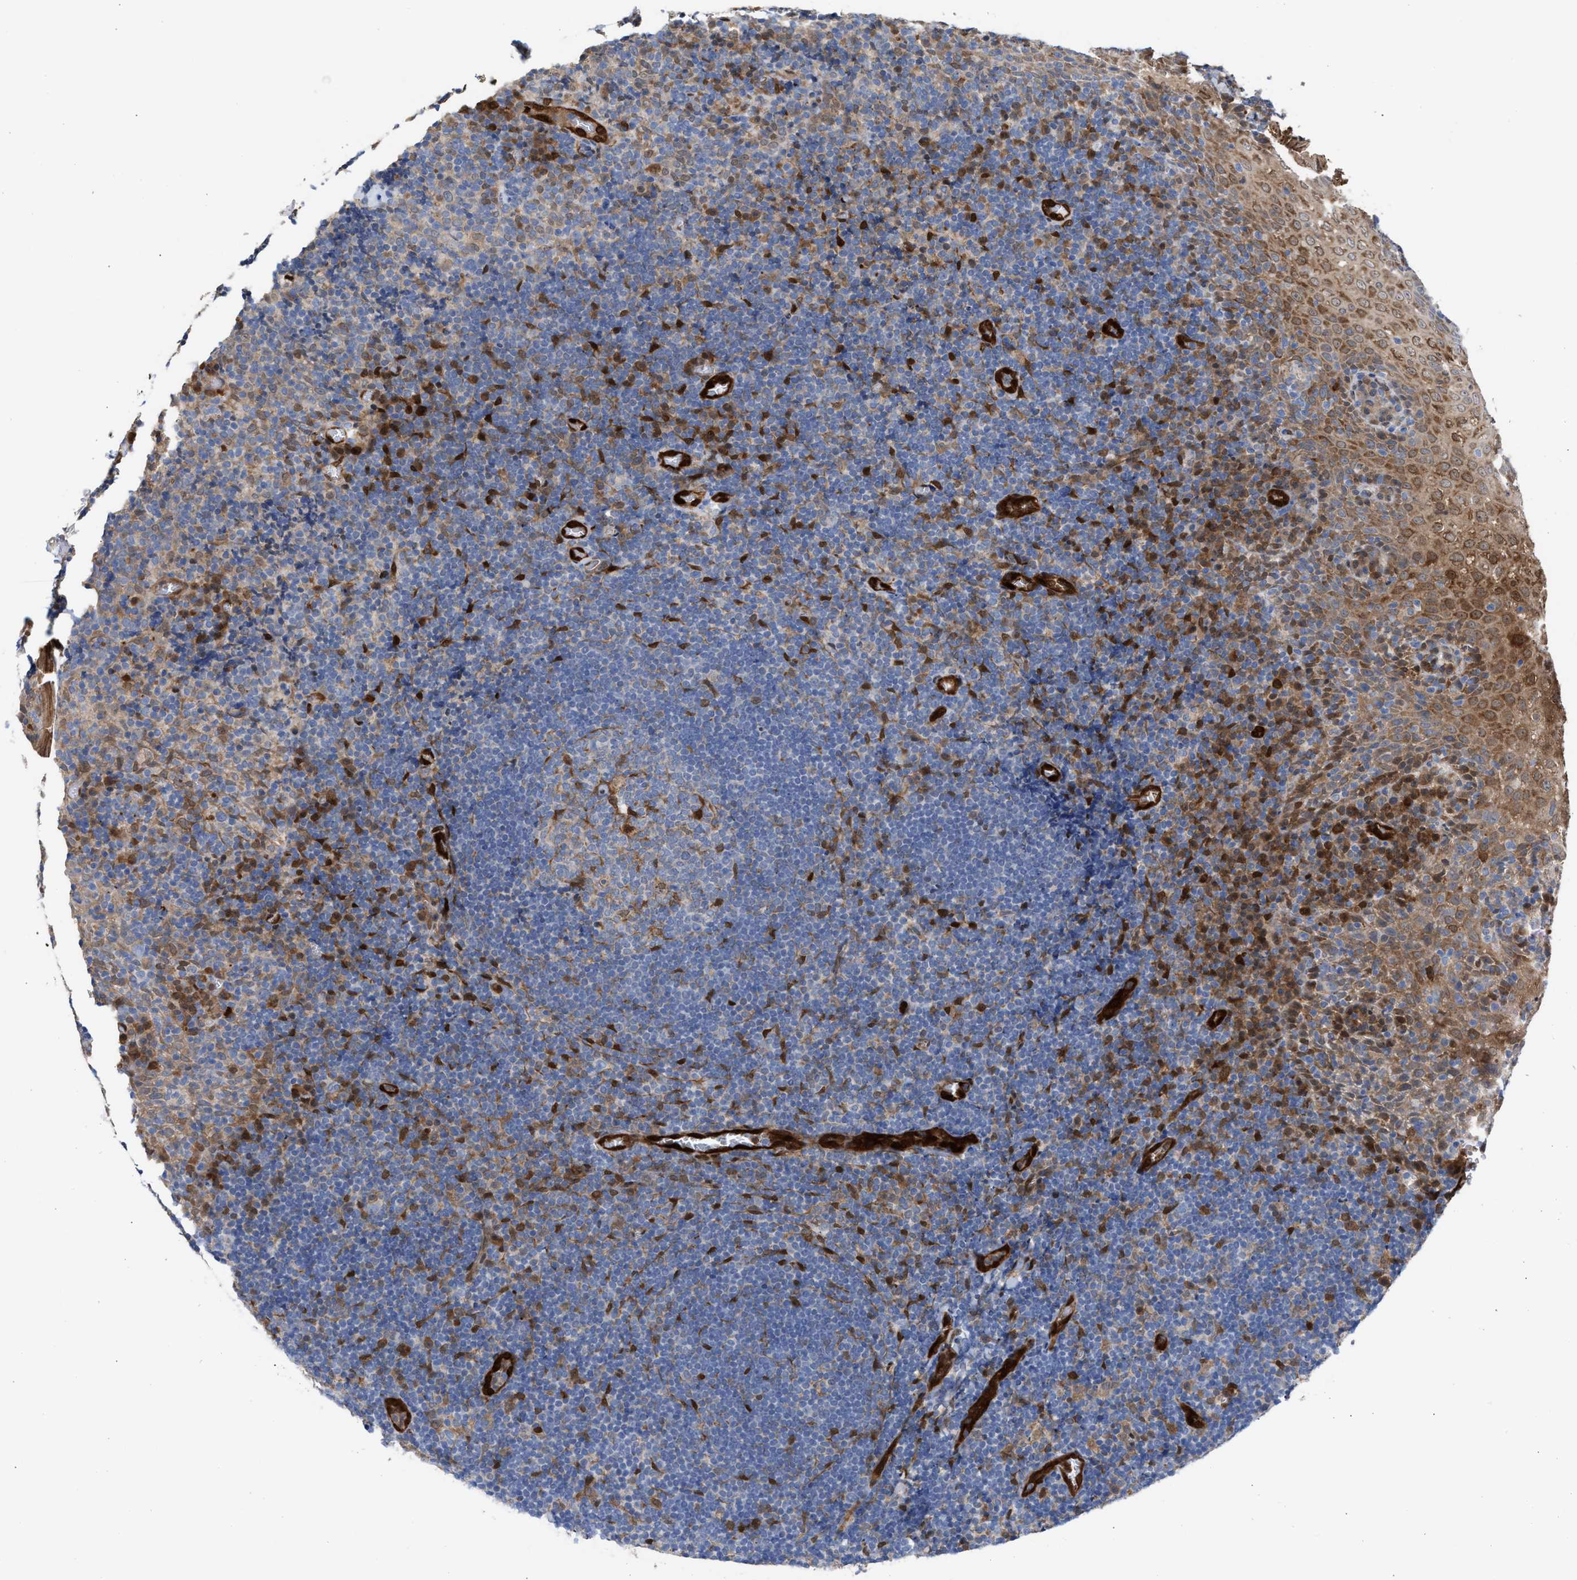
{"staining": {"intensity": "moderate", "quantity": "25%-75%", "location": "cytoplasmic/membranous"}, "tissue": "tonsil", "cell_type": "Germinal center cells", "image_type": "normal", "snomed": [{"axis": "morphology", "description": "Normal tissue, NOS"}, {"axis": "topography", "description": "Tonsil"}], "caption": "Protein analysis of benign tonsil demonstrates moderate cytoplasmic/membranous expression in about 25%-75% of germinal center cells.", "gene": "TP53I3", "patient": {"sex": "male", "age": 37}}